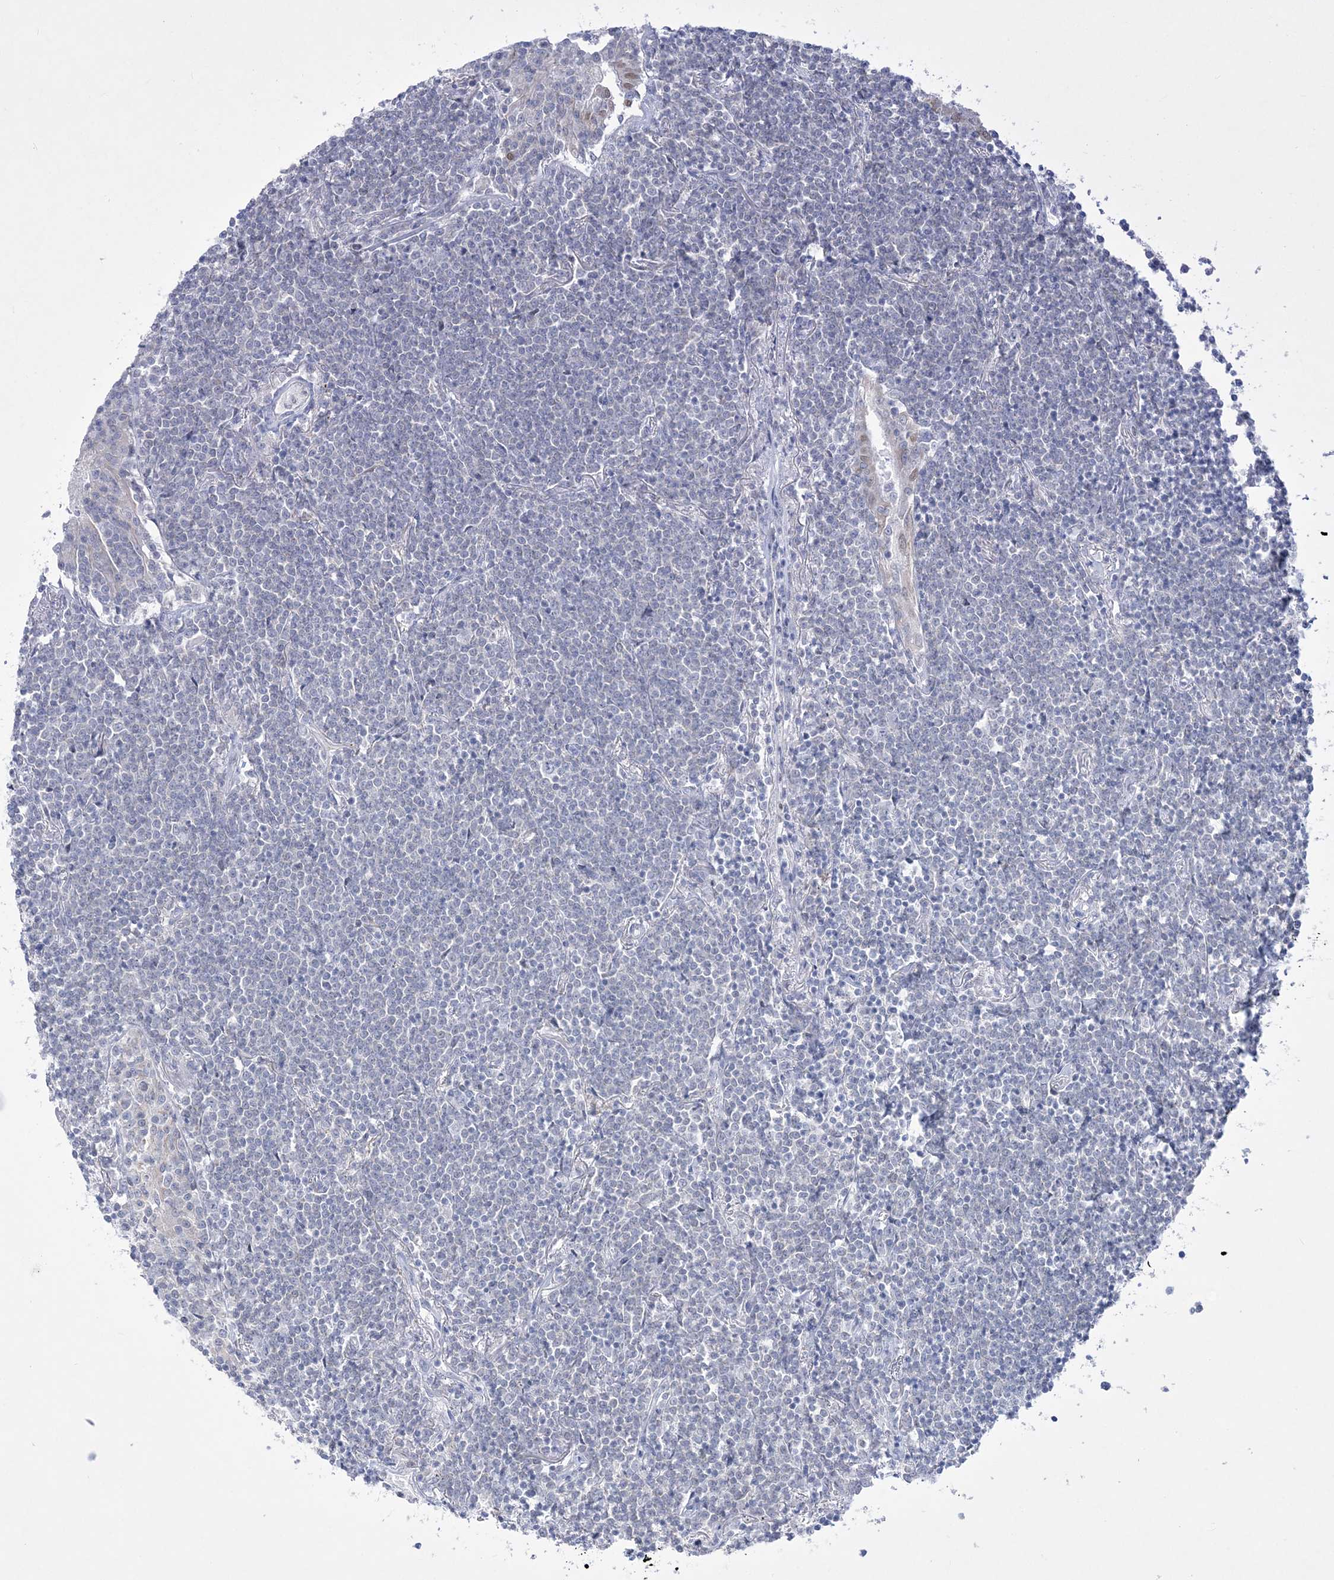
{"staining": {"intensity": "negative", "quantity": "none", "location": "none"}, "tissue": "lymphoma", "cell_type": "Tumor cells", "image_type": "cancer", "snomed": [{"axis": "morphology", "description": "Malignant lymphoma, non-Hodgkin's type, Low grade"}, {"axis": "topography", "description": "Lung"}], "caption": "The histopathology image reveals no significant positivity in tumor cells of lymphoma. The staining is performed using DAB (3,3'-diaminobenzidine) brown chromogen with nuclei counter-stained in using hematoxylin.", "gene": "WDR27", "patient": {"sex": "female", "age": 71}}